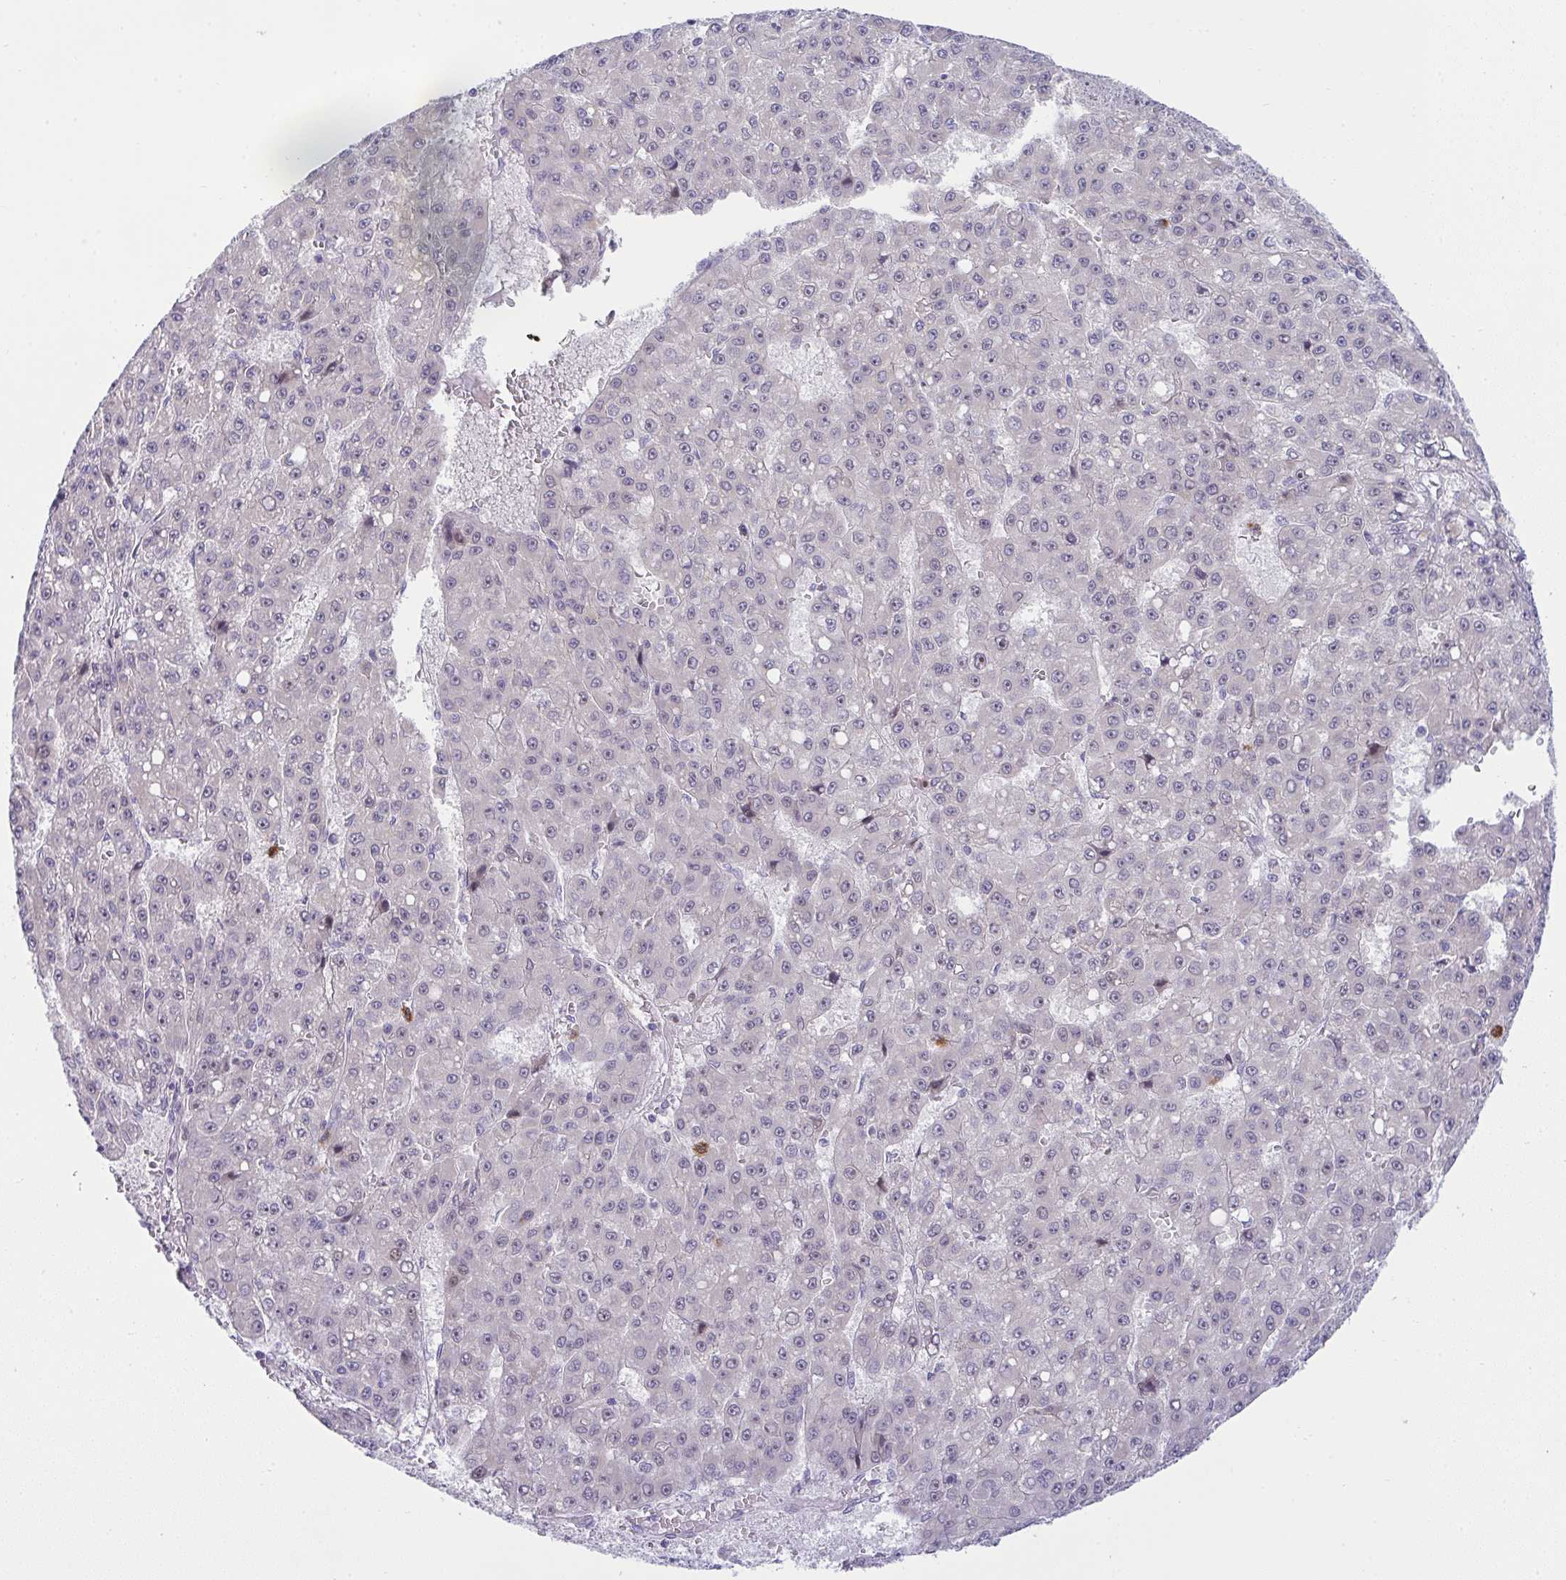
{"staining": {"intensity": "negative", "quantity": "none", "location": "none"}, "tissue": "liver cancer", "cell_type": "Tumor cells", "image_type": "cancer", "snomed": [{"axis": "morphology", "description": "Carcinoma, Hepatocellular, NOS"}, {"axis": "topography", "description": "Liver"}], "caption": "Liver hepatocellular carcinoma stained for a protein using IHC reveals no positivity tumor cells.", "gene": "ZNF554", "patient": {"sex": "male", "age": 70}}